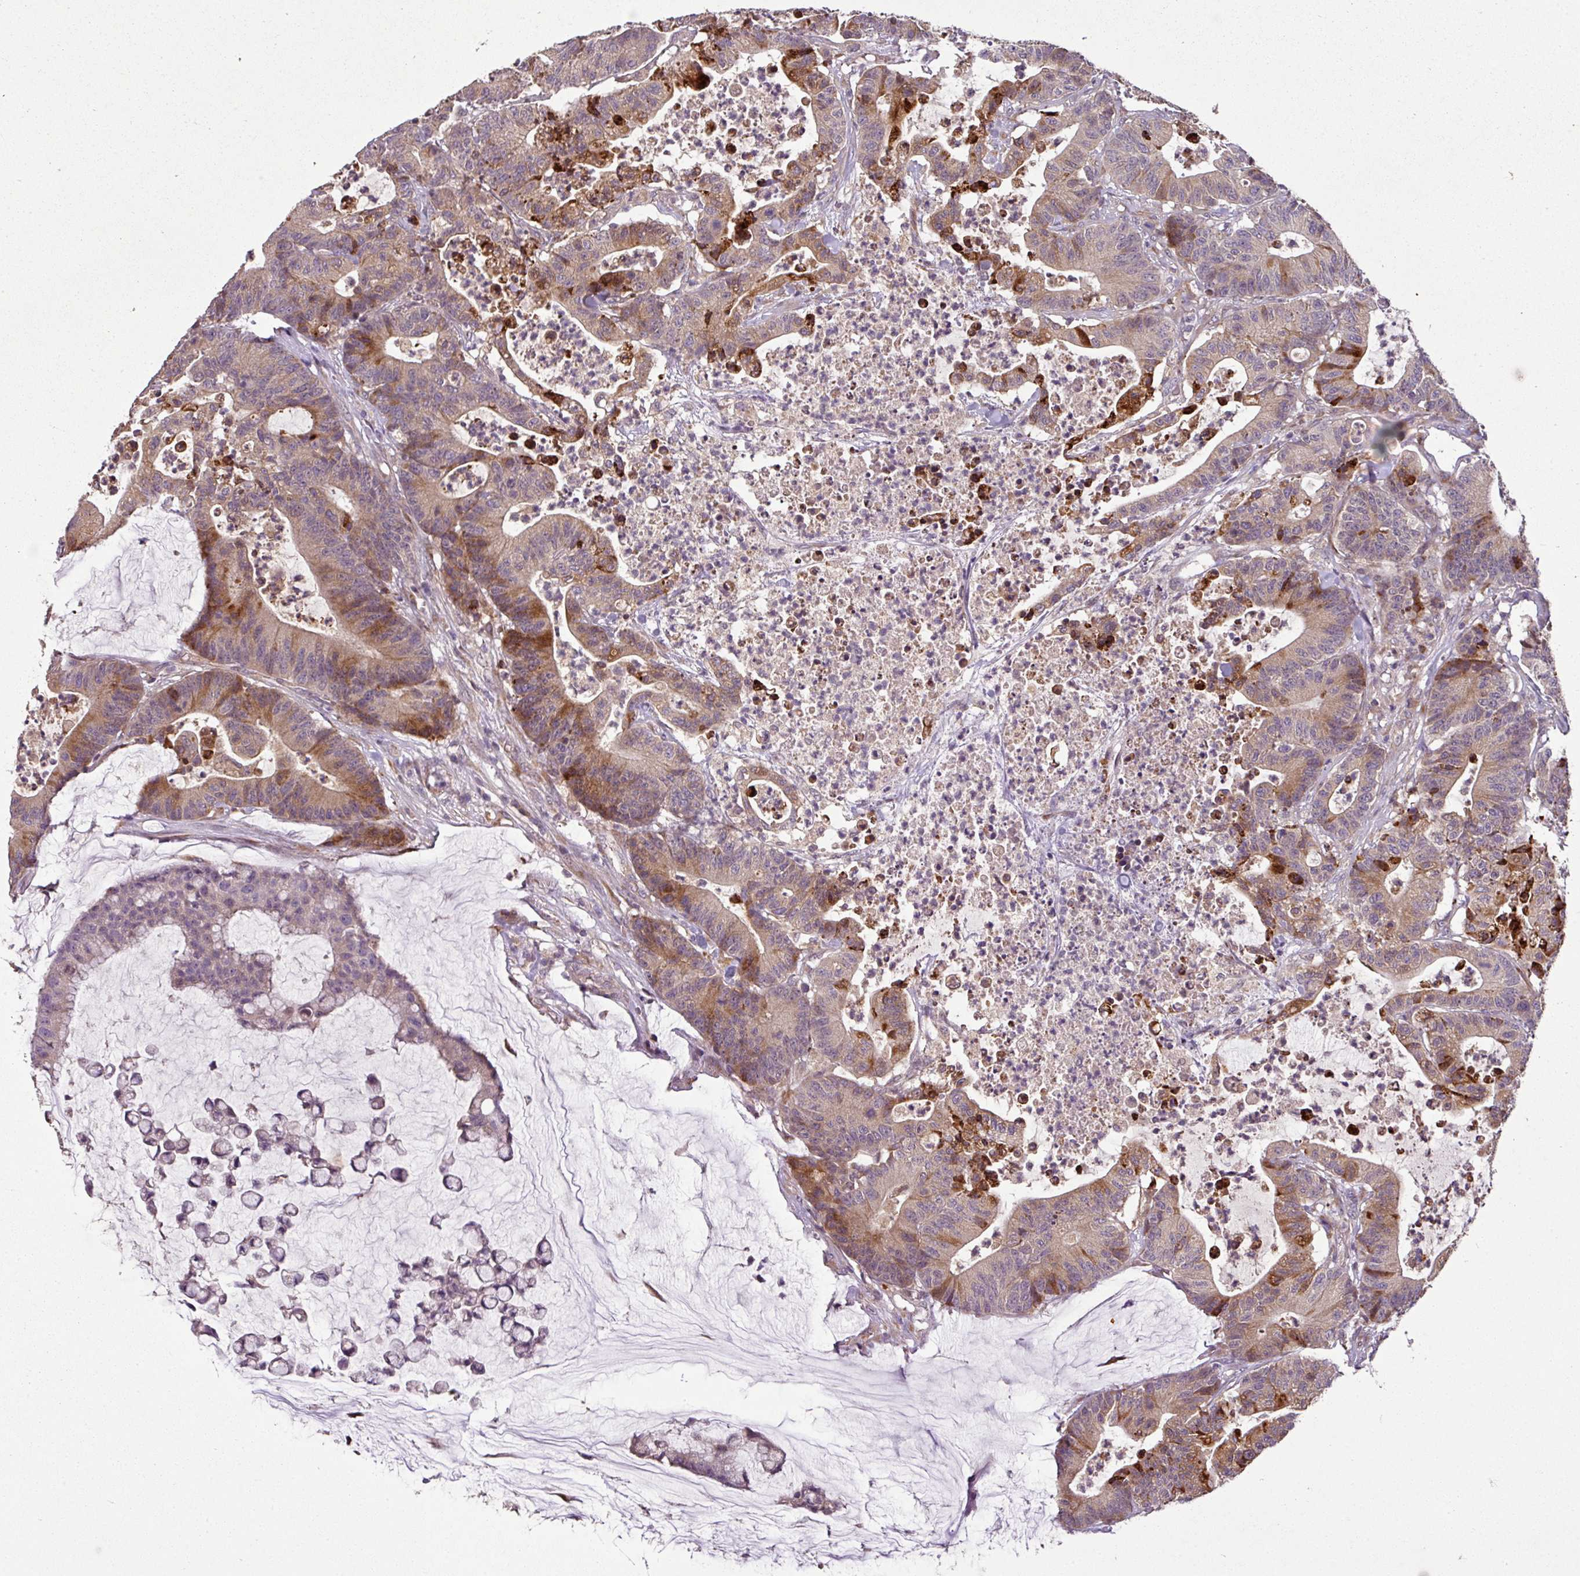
{"staining": {"intensity": "moderate", "quantity": "25%-75%", "location": "cytoplasmic/membranous"}, "tissue": "colorectal cancer", "cell_type": "Tumor cells", "image_type": "cancer", "snomed": [{"axis": "morphology", "description": "Adenocarcinoma, NOS"}, {"axis": "topography", "description": "Colon"}], "caption": "Colorectal adenocarcinoma tissue shows moderate cytoplasmic/membranous expression in about 25%-75% of tumor cells", "gene": "SPCS3", "patient": {"sex": "female", "age": 84}}